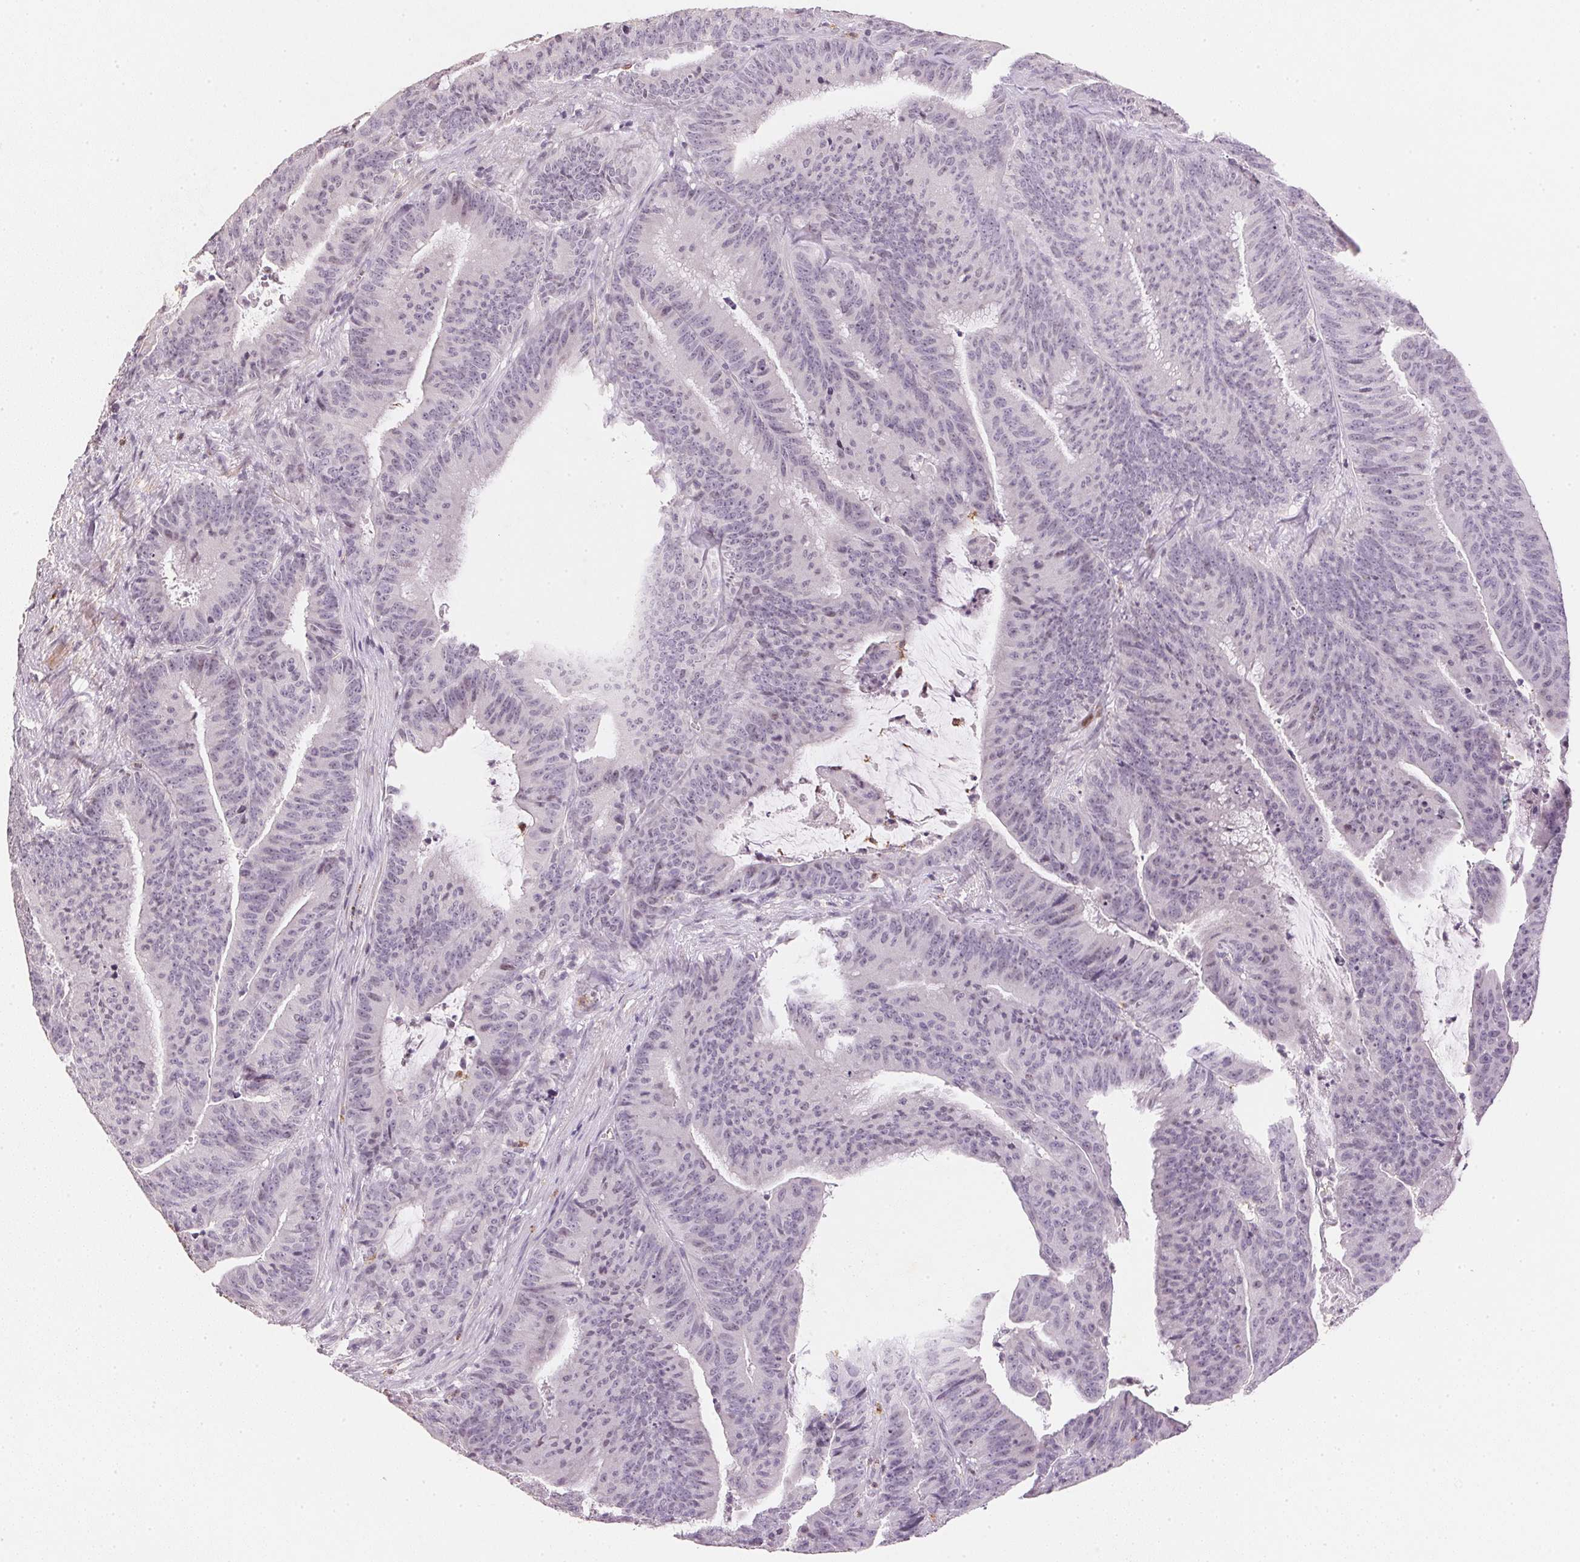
{"staining": {"intensity": "negative", "quantity": "none", "location": "none"}, "tissue": "colorectal cancer", "cell_type": "Tumor cells", "image_type": "cancer", "snomed": [{"axis": "morphology", "description": "Adenocarcinoma, NOS"}, {"axis": "topography", "description": "Colon"}], "caption": "Immunohistochemistry (IHC) image of neoplastic tissue: human adenocarcinoma (colorectal) stained with DAB (3,3'-diaminobenzidine) demonstrates no significant protein staining in tumor cells.", "gene": "SMTN", "patient": {"sex": "female", "age": 78}}